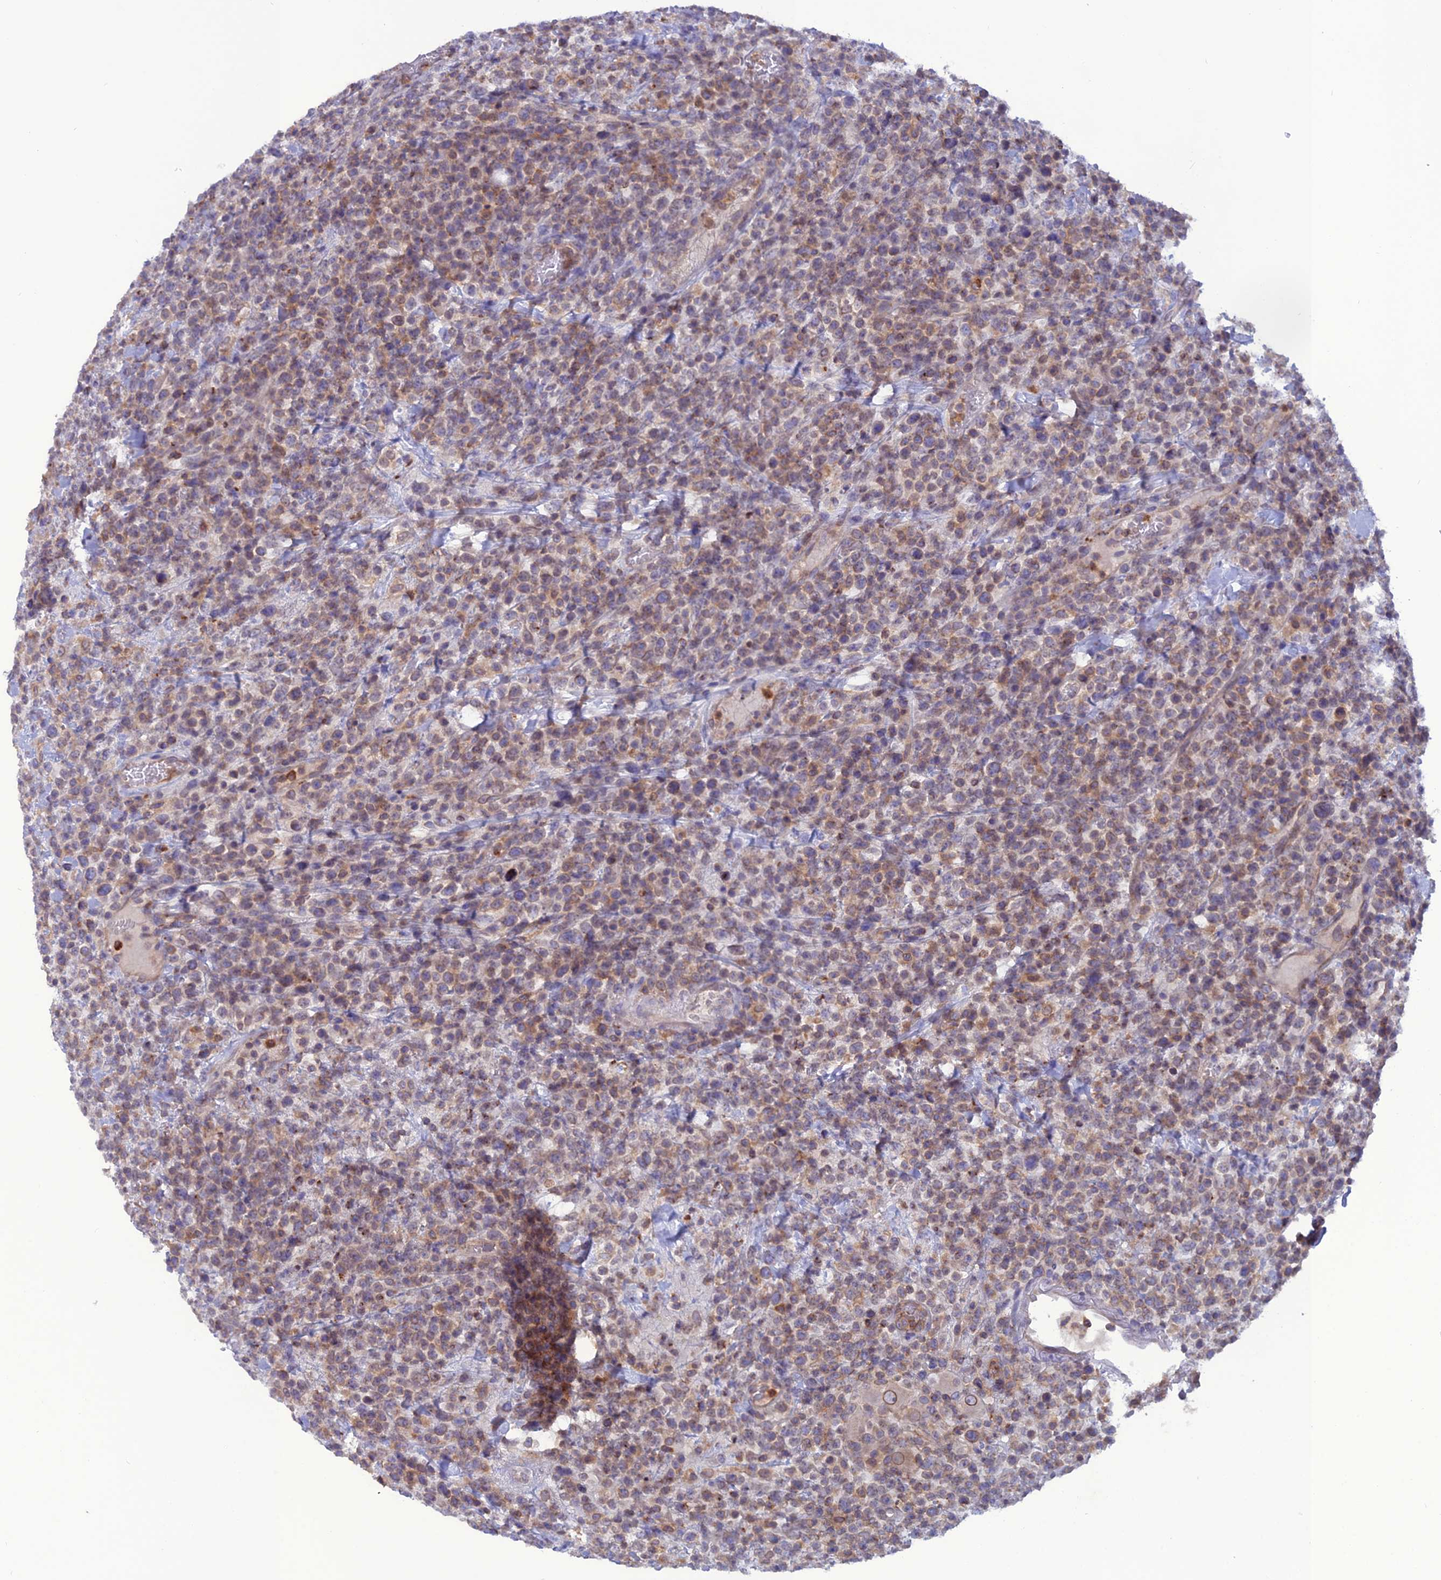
{"staining": {"intensity": "weak", "quantity": "25%-75%", "location": "cytoplasmic/membranous"}, "tissue": "lymphoma", "cell_type": "Tumor cells", "image_type": "cancer", "snomed": [{"axis": "morphology", "description": "Malignant lymphoma, non-Hodgkin's type, High grade"}, {"axis": "topography", "description": "Colon"}], "caption": "The micrograph shows immunohistochemical staining of high-grade malignant lymphoma, non-Hodgkin's type. There is weak cytoplasmic/membranous positivity is seen in about 25%-75% of tumor cells.", "gene": "WDR46", "patient": {"sex": "female", "age": 53}}